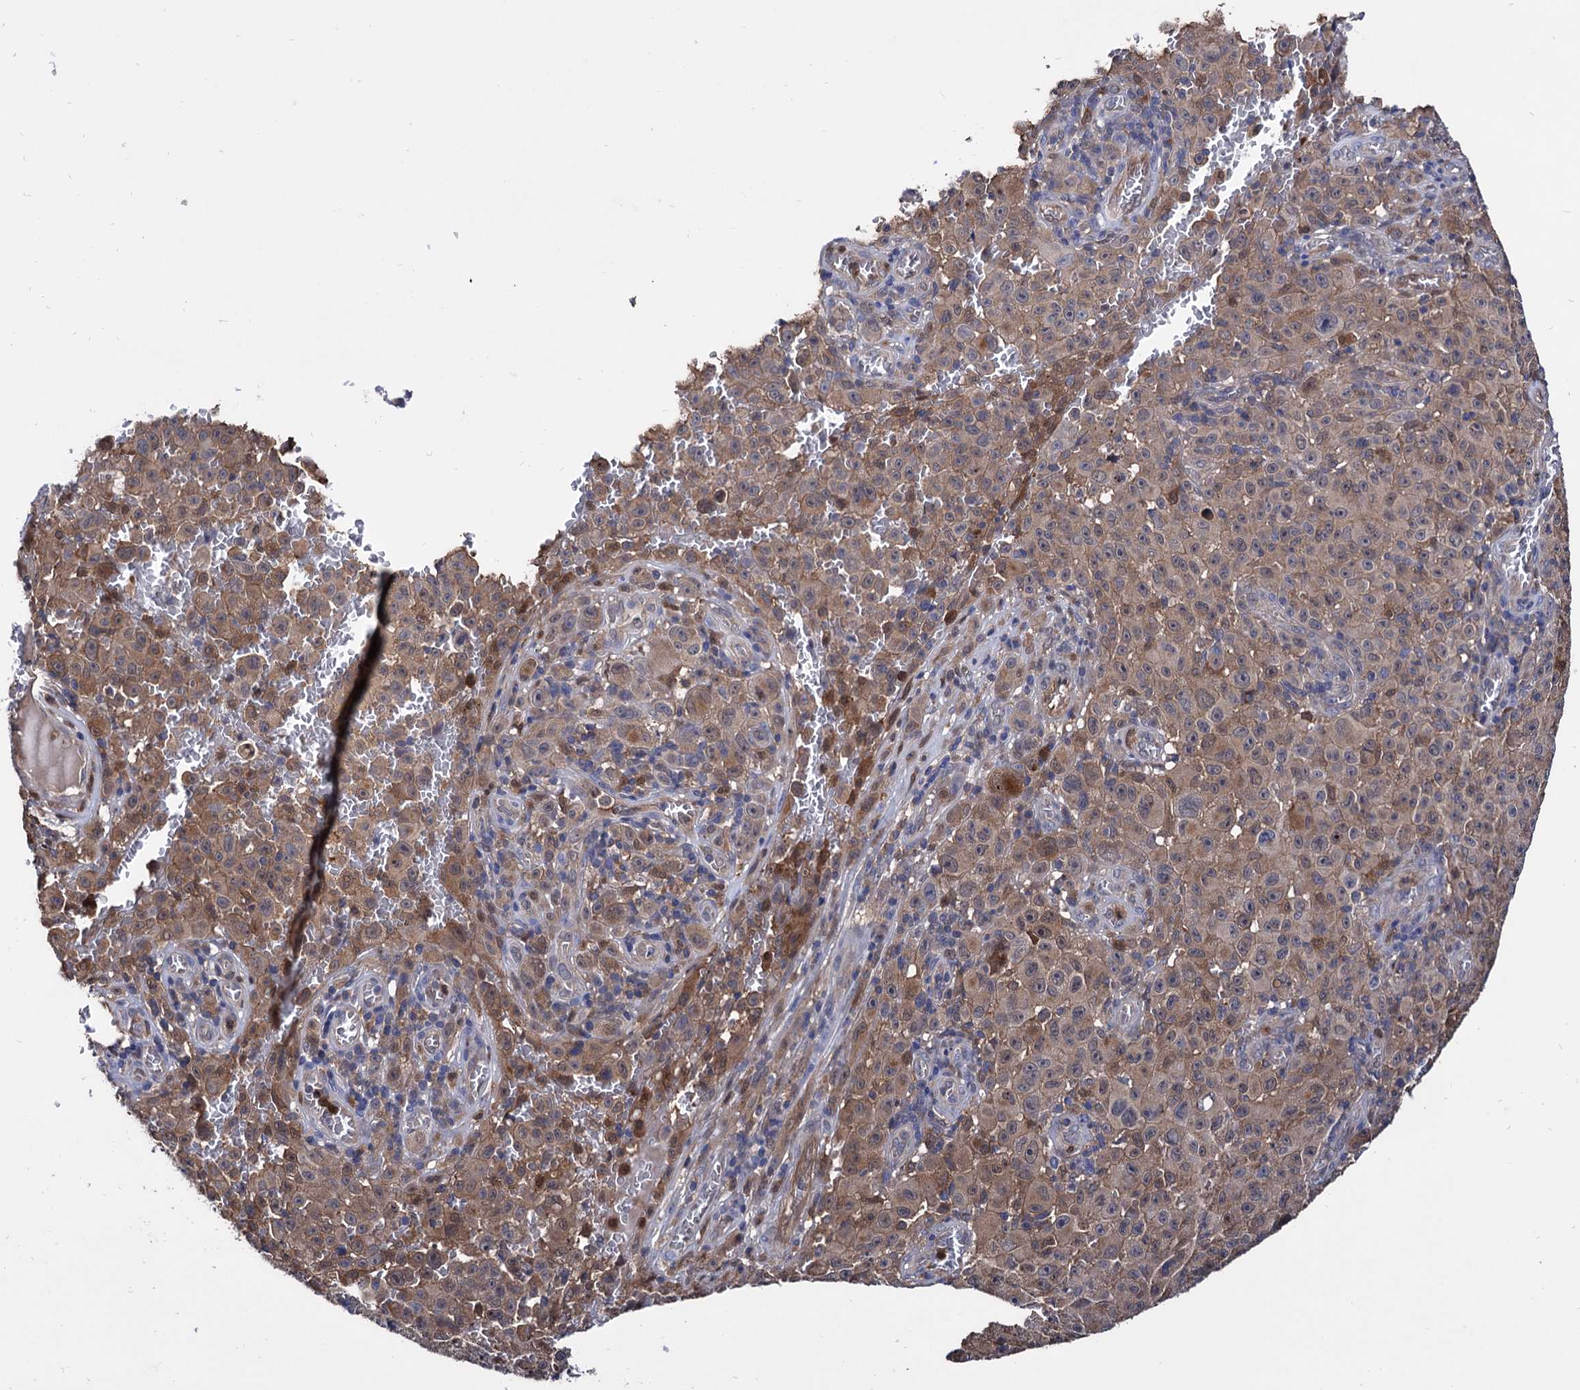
{"staining": {"intensity": "moderate", "quantity": ">75%", "location": "cytoplasmic/membranous"}, "tissue": "melanoma", "cell_type": "Tumor cells", "image_type": "cancer", "snomed": [{"axis": "morphology", "description": "Malignant melanoma, NOS"}, {"axis": "topography", "description": "Skin"}], "caption": "IHC of human malignant melanoma demonstrates medium levels of moderate cytoplasmic/membranous expression in about >75% of tumor cells.", "gene": "CPPED1", "patient": {"sex": "female", "age": 82}}